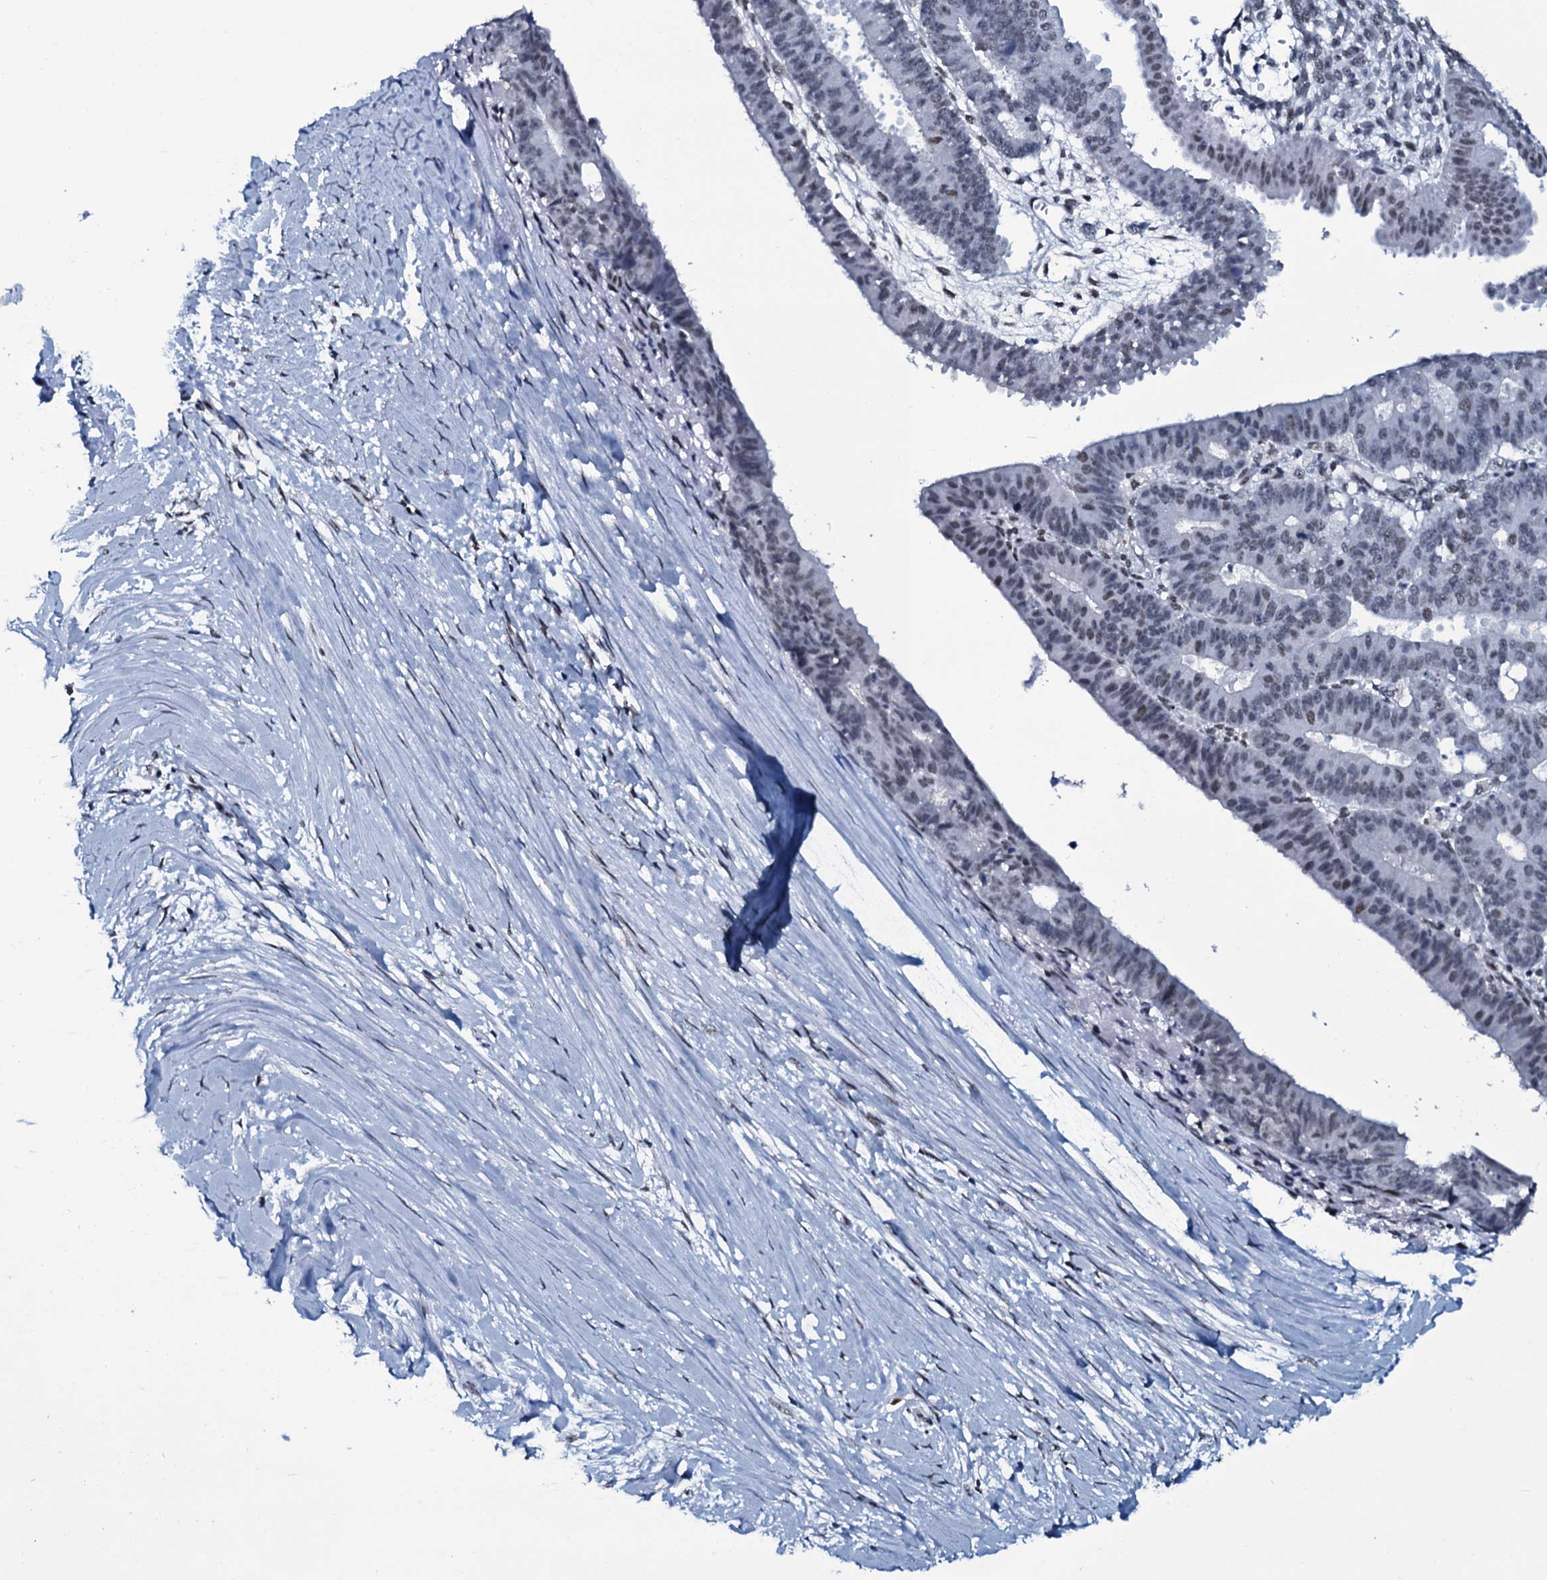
{"staining": {"intensity": "weak", "quantity": "<25%", "location": "nuclear"}, "tissue": "ovarian cancer", "cell_type": "Tumor cells", "image_type": "cancer", "snomed": [{"axis": "morphology", "description": "Carcinoma, endometroid"}, {"axis": "topography", "description": "Appendix"}, {"axis": "topography", "description": "Ovary"}], "caption": "IHC image of ovarian cancer (endometroid carcinoma) stained for a protein (brown), which demonstrates no positivity in tumor cells.", "gene": "ZMIZ2", "patient": {"sex": "female", "age": 42}}